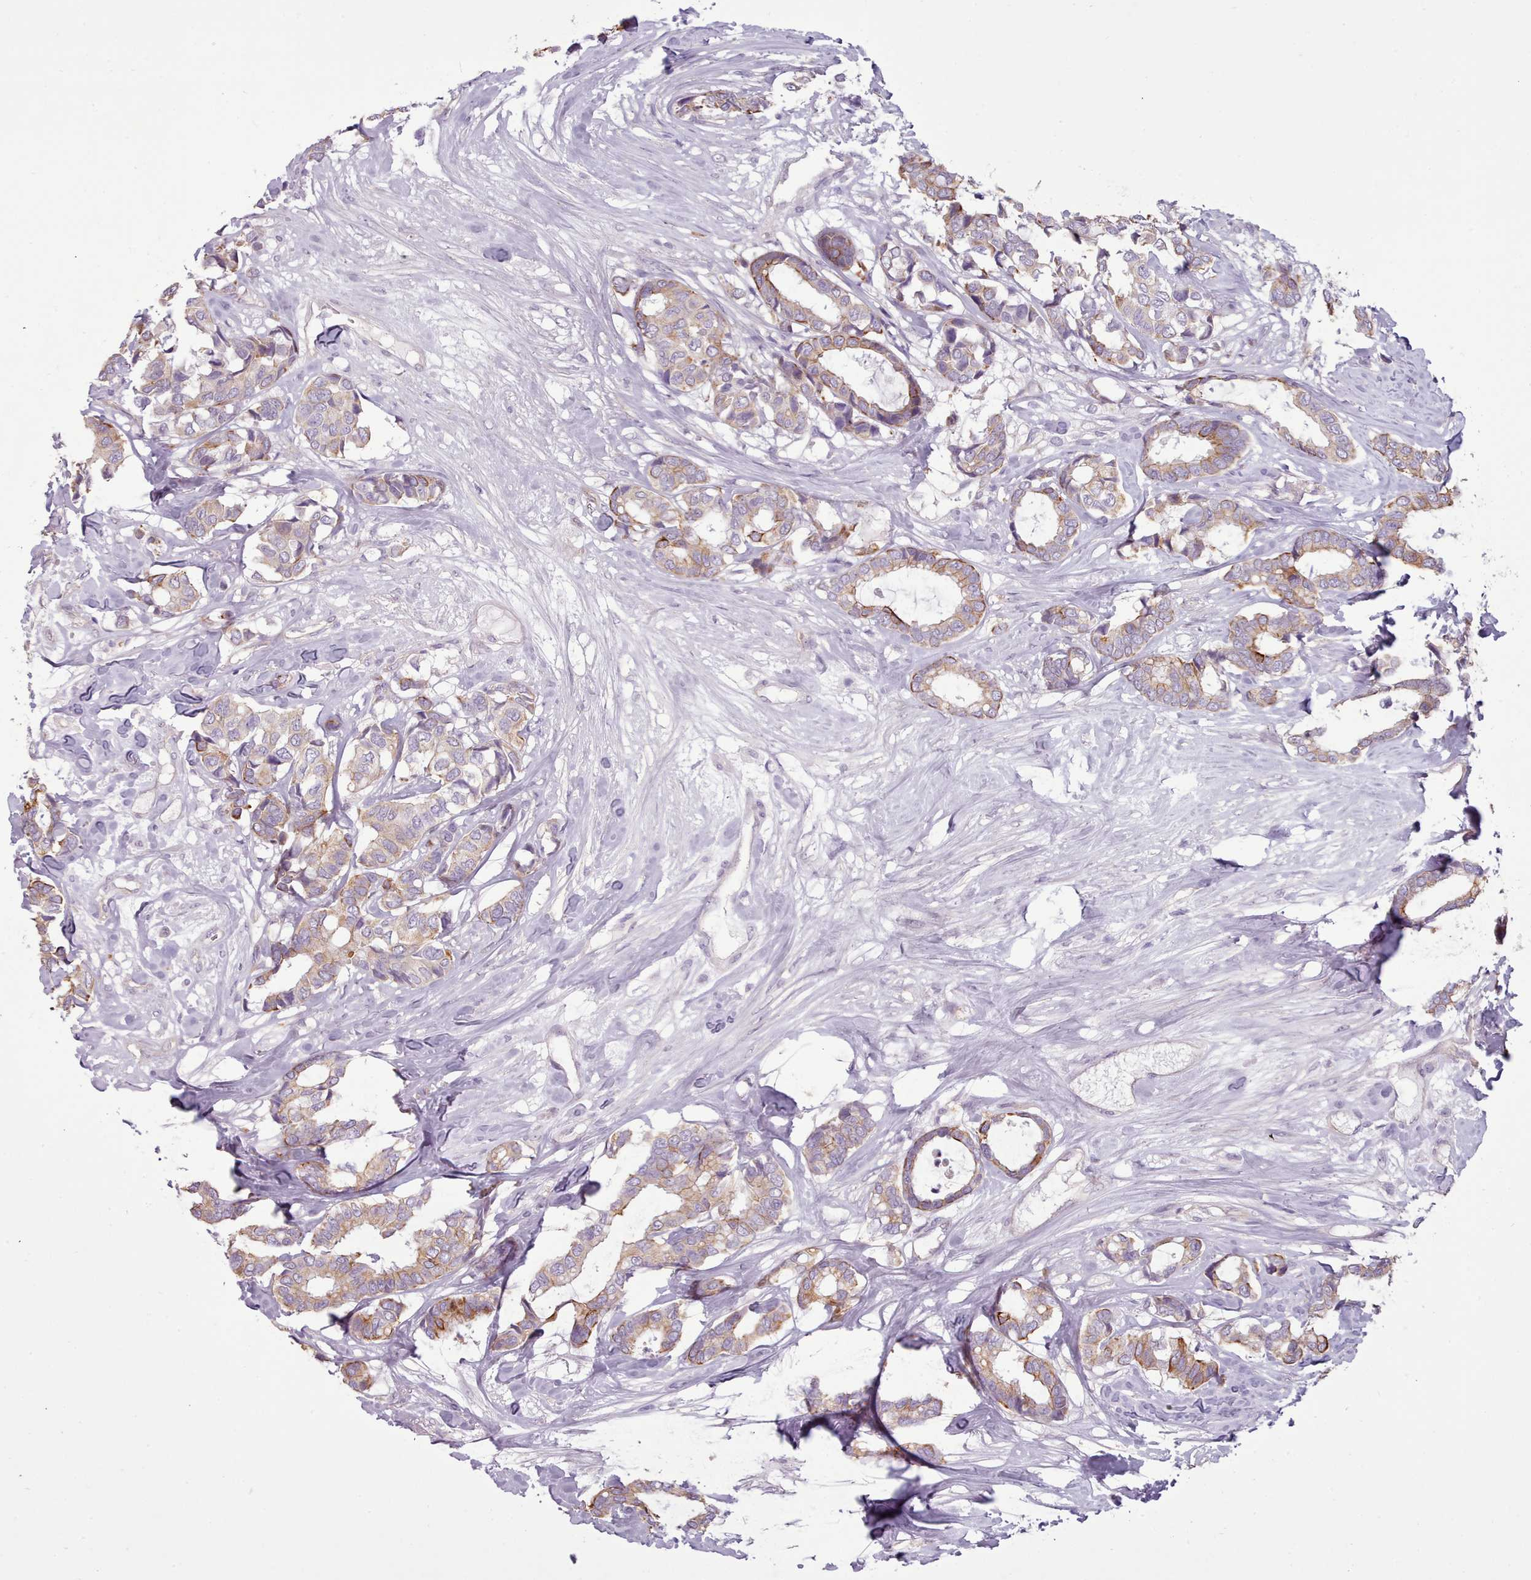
{"staining": {"intensity": "moderate", "quantity": "<25%", "location": "cytoplasmic/membranous"}, "tissue": "breast cancer", "cell_type": "Tumor cells", "image_type": "cancer", "snomed": [{"axis": "morphology", "description": "Normal tissue, NOS"}, {"axis": "morphology", "description": "Duct carcinoma"}, {"axis": "topography", "description": "Breast"}], "caption": "Moderate cytoplasmic/membranous staining is appreciated in about <25% of tumor cells in breast cancer.", "gene": "PLD4", "patient": {"sex": "female", "age": 87}}